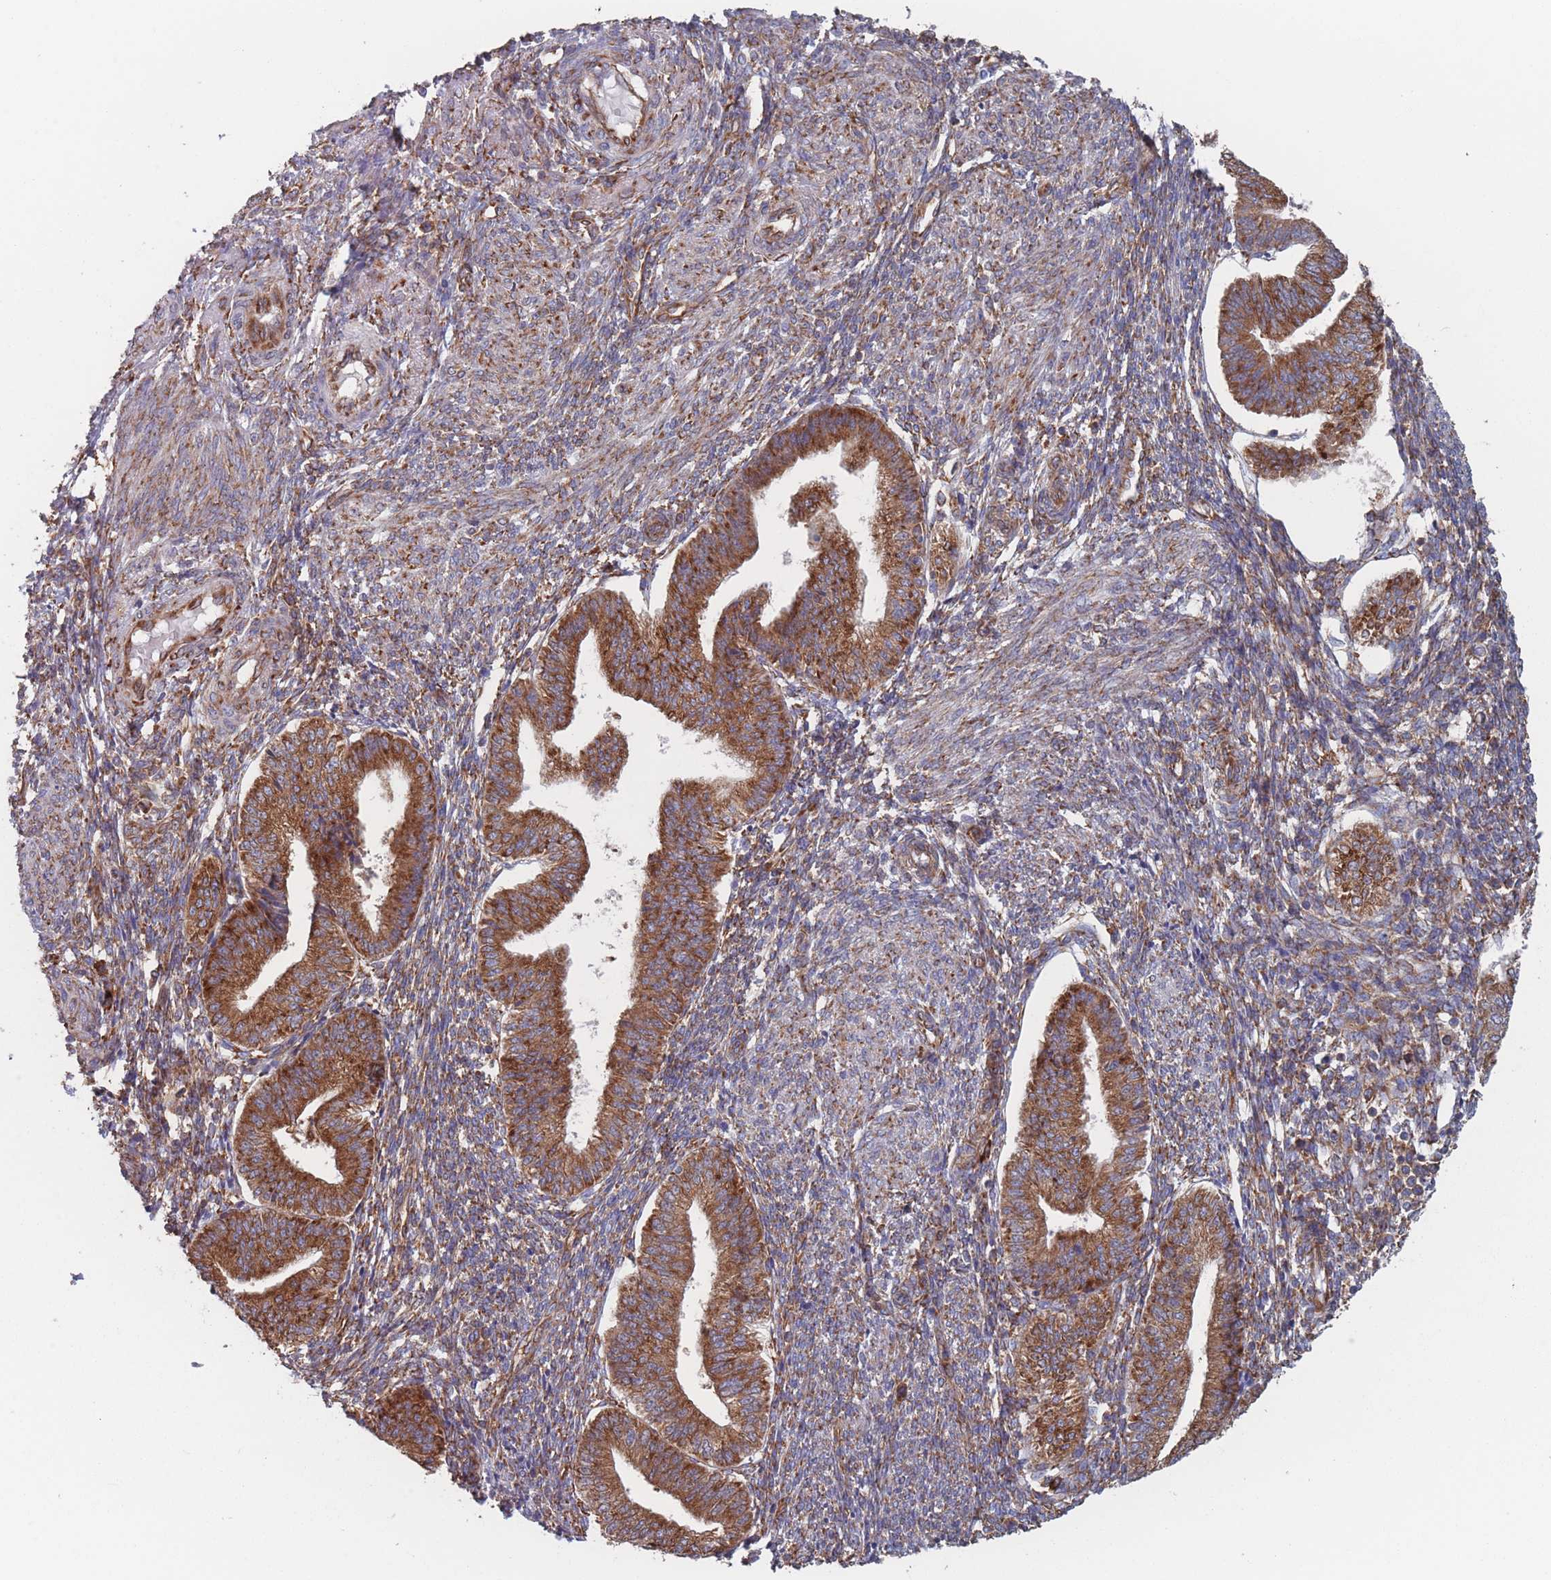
{"staining": {"intensity": "moderate", "quantity": ">75%", "location": "cytoplasmic/membranous"}, "tissue": "endometrium", "cell_type": "Cells in endometrial stroma", "image_type": "normal", "snomed": [{"axis": "morphology", "description": "Normal tissue, NOS"}, {"axis": "topography", "description": "Endometrium"}], "caption": "Protein expression analysis of unremarkable endometrium shows moderate cytoplasmic/membranous staining in approximately >75% of cells in endometrial stroma. (brown staining indicates protein expression, while blue staining denotes nuclei).", "gene": "EEF1B2", "patient": {"sex": "female", "age": 34}}